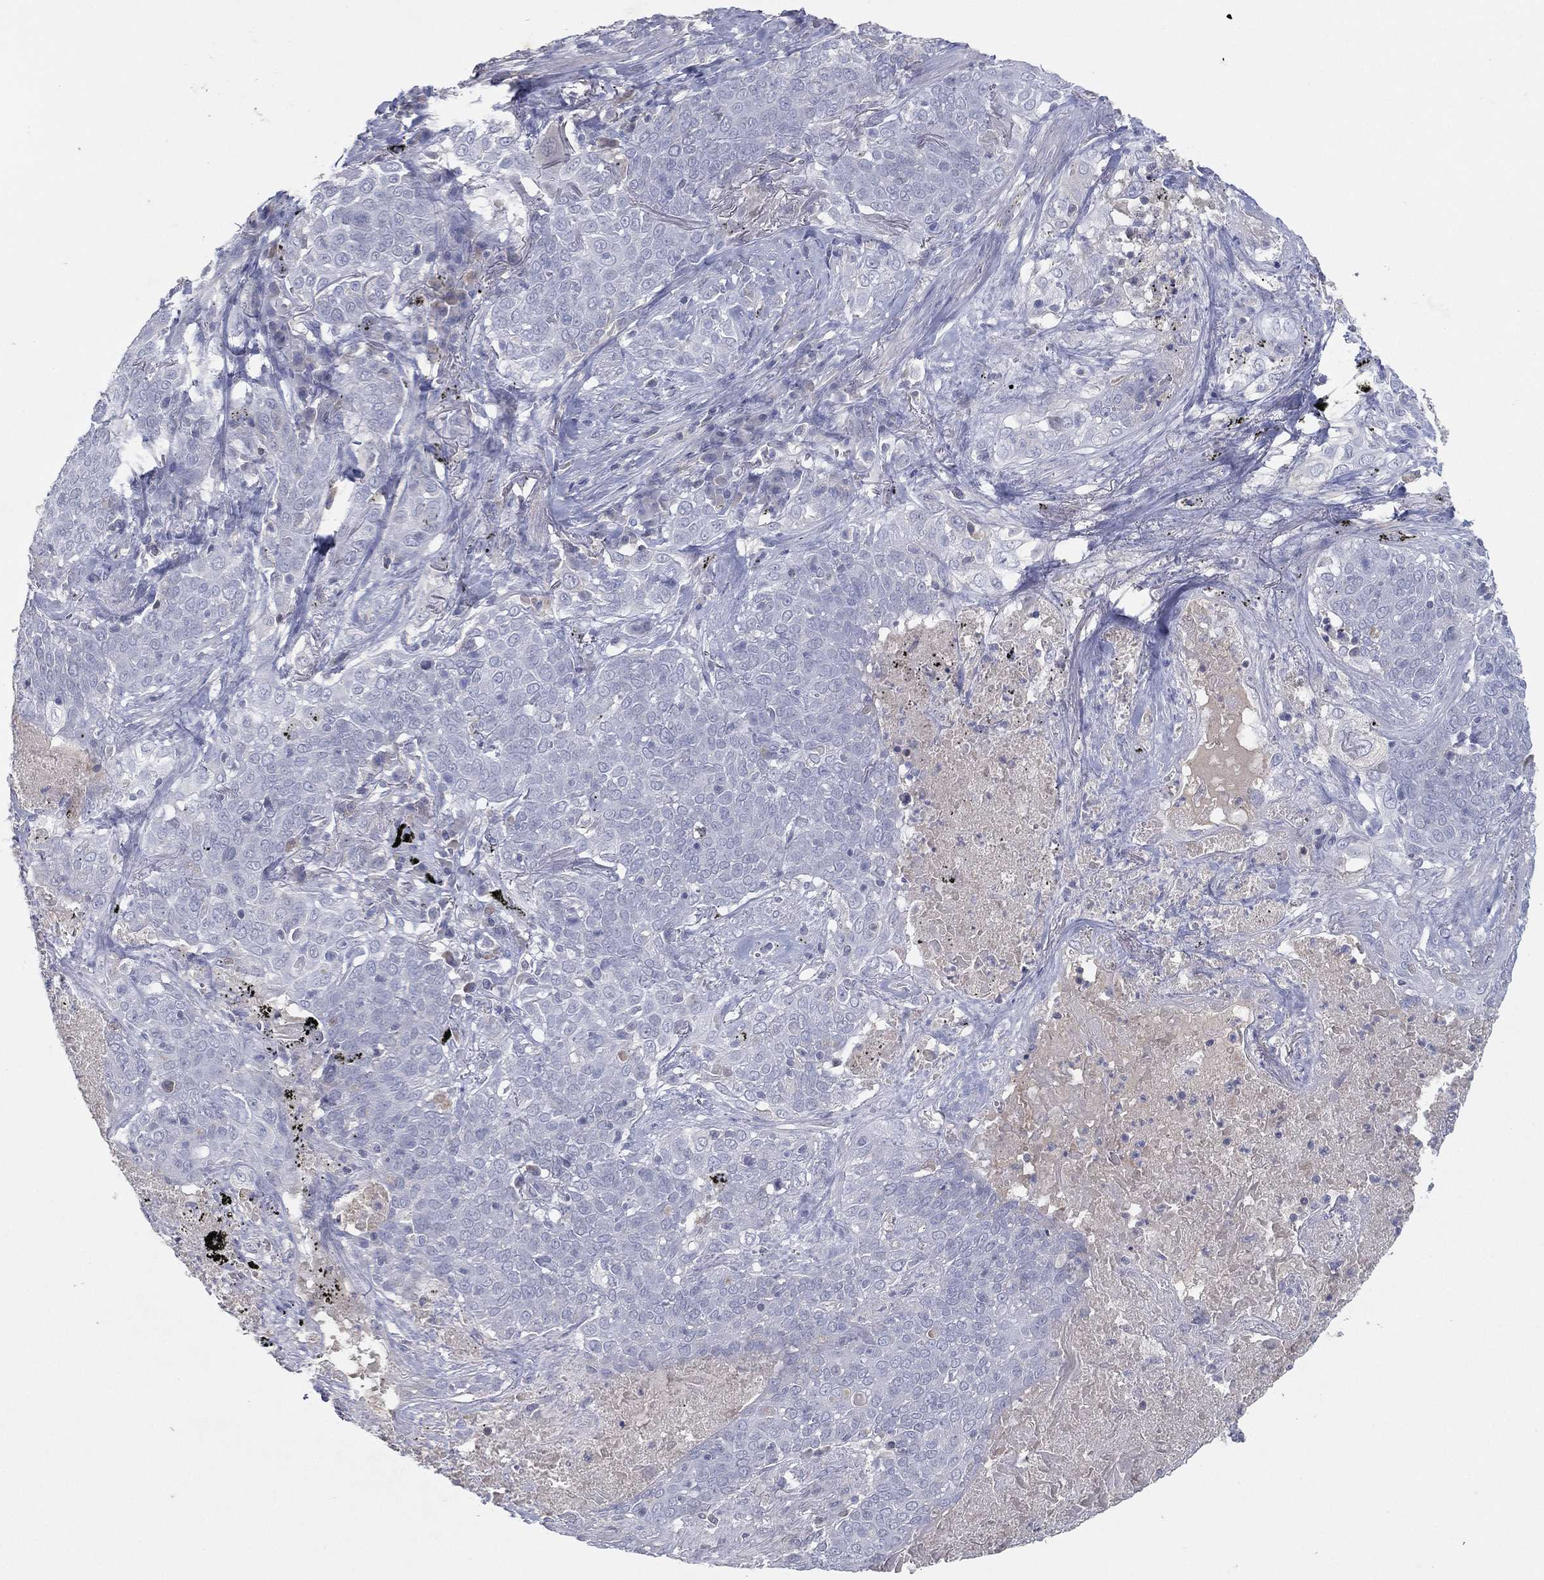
{"staining": {"intensity": "negative", "quantity": "none", "location": "none"}, "tissue": "lung cancer", "cell_type": "Tumor cells", "image_type": "cancer", "snomed": [{"axis": "morphology", "description": "Squamous cell carcinoma, NOS"}, {"axis": "topography", "description": "Lung"}], "caption": "This is an IHC histopathology image of squamous cell carcinoma (lung). There is no positivity in tumor cells.", "gene": "CPT1B", "patient": {"sex": "male", "age": 82}}